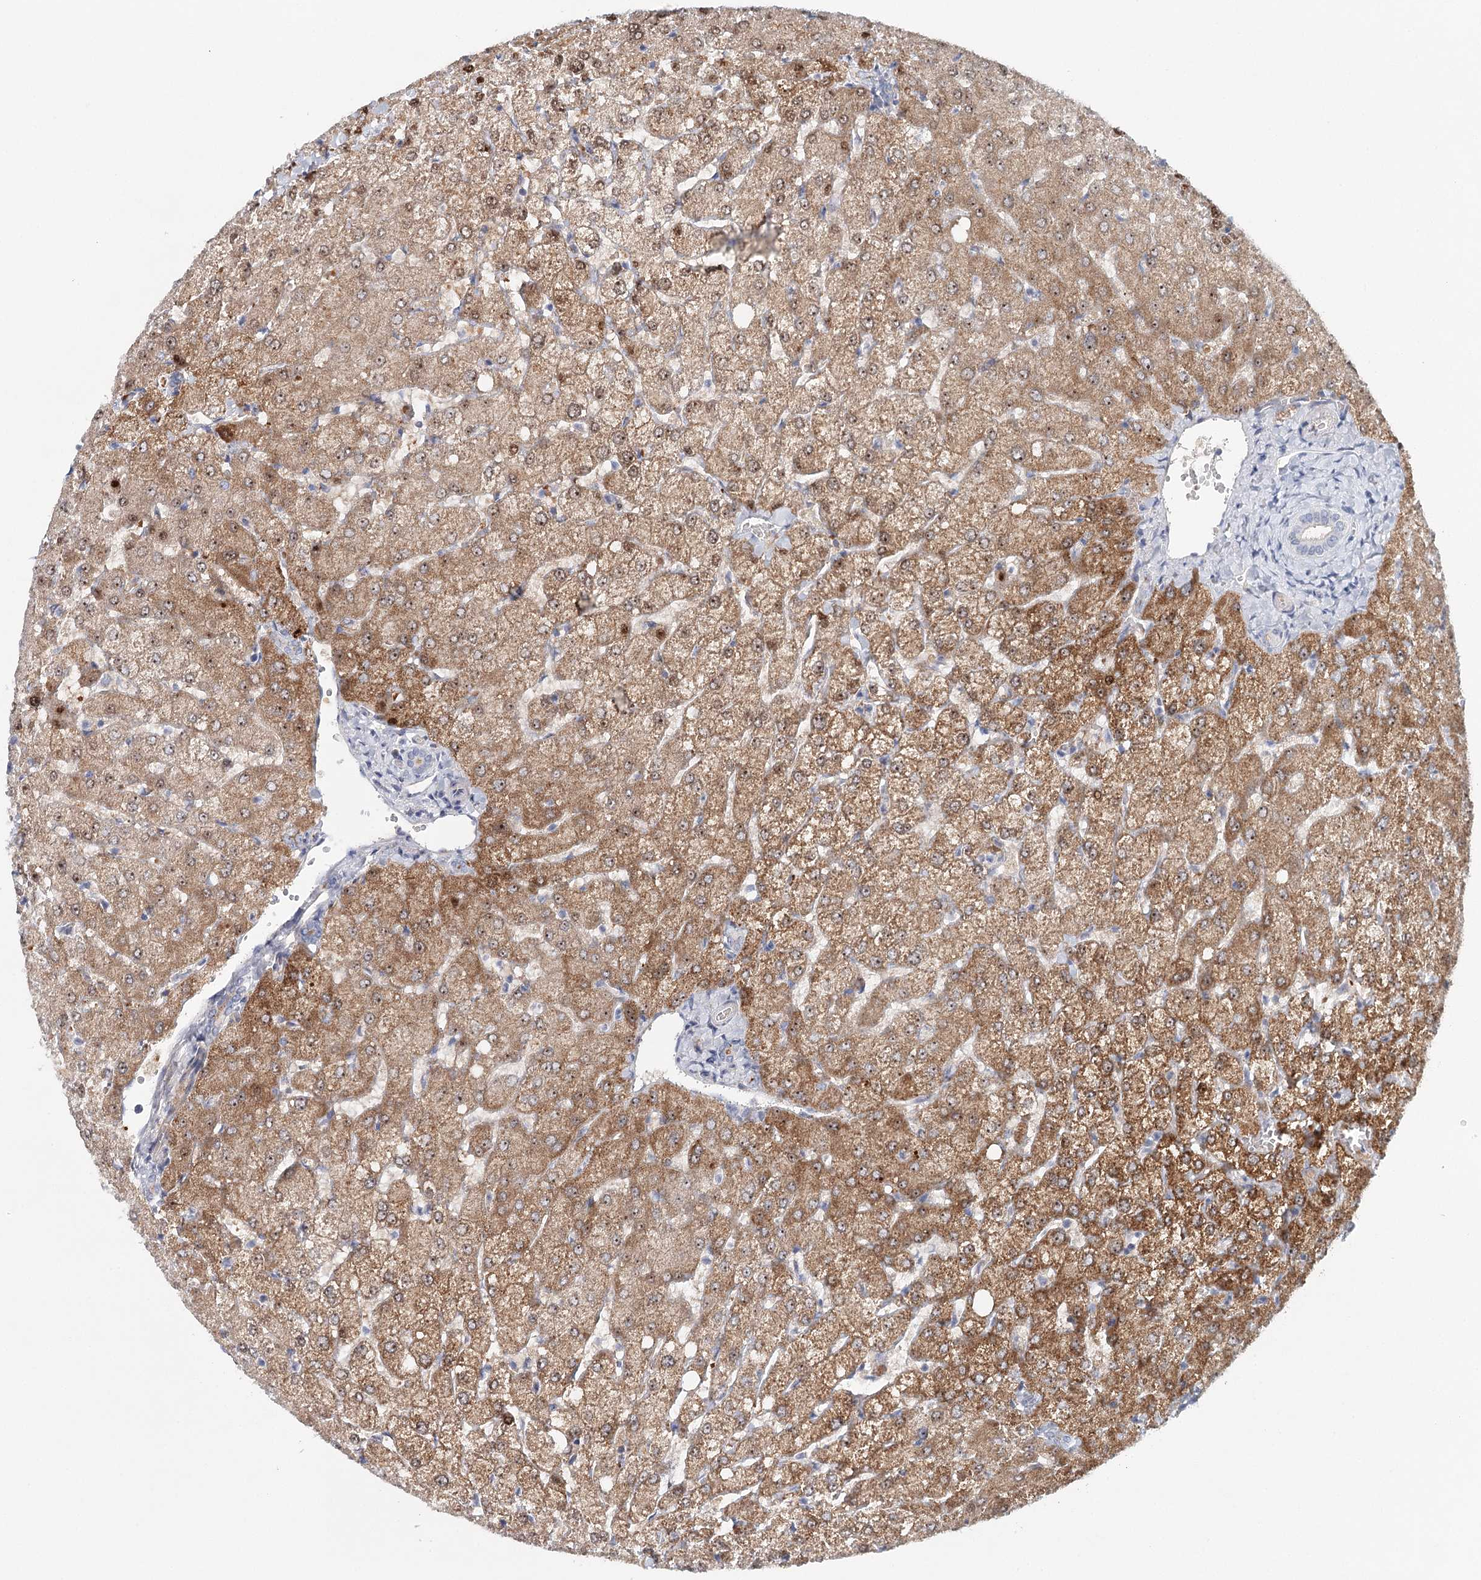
{"staining": {"intensity": "negative", "quantity": "none", "location": "none"}, "tissue": "liver", "cell_type": "Cholangiocytes", "image_type": "normal", "snomed": [{"axis": "morphology", "description": "Normal tissue, NOS"}, {"axis": "topography", "description": "Liver"}], "caption": "This is an IHC image of unremarkable liver. There is no expression in cholangiocytes.", "gene": "RBM43", "patient": {"sex": "female", "age": 54}}